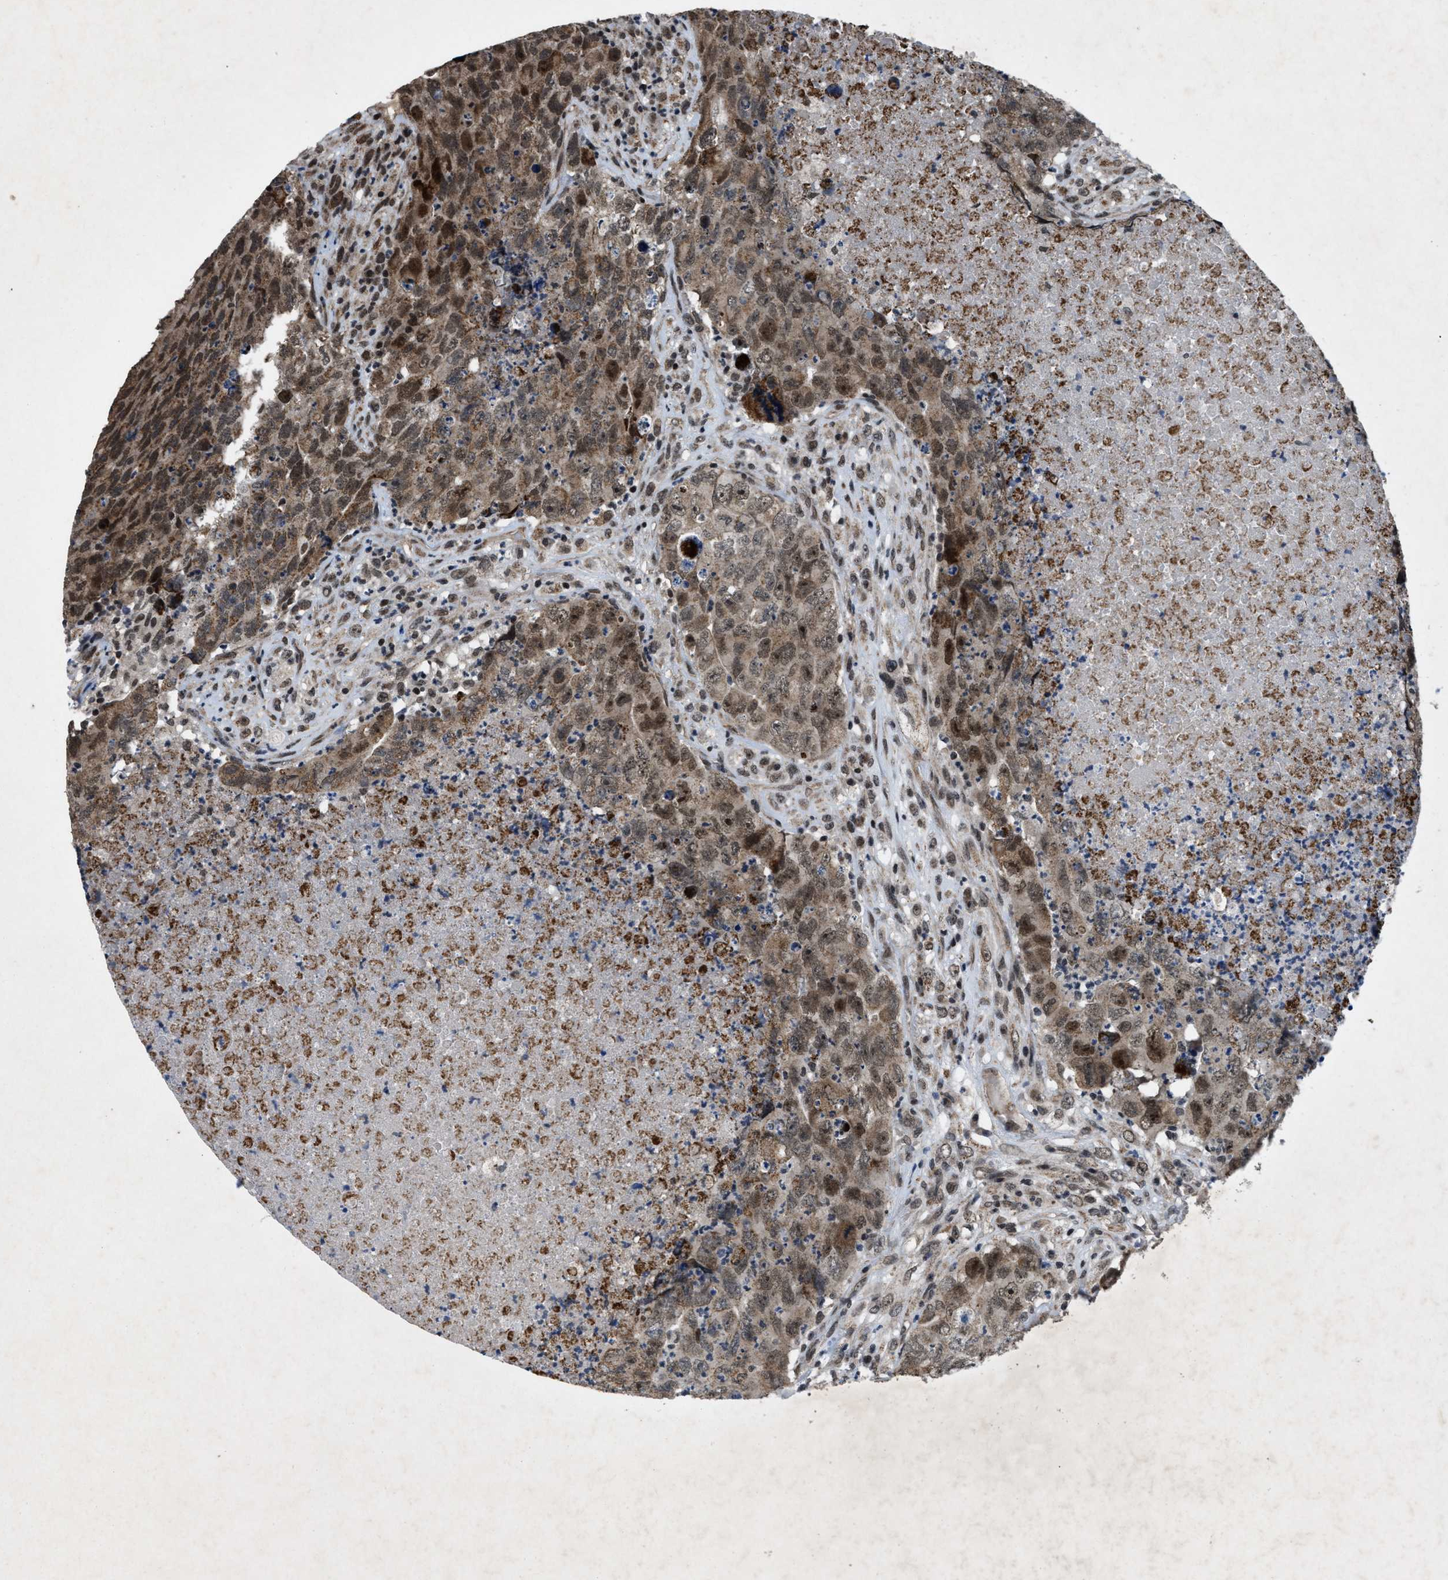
{"staining": {"intensity": "strong", "quantity": "25%-75%", "location": "nuclear"}, "tissue": "testis cancer", "cell_type": "Tumor cells", "image_type": "cancer", "snomed": [{"axis": "morphology", "description": "Carcinoma, Embryonal, NOS"}, {"axis": "topography", "description": "Testis"}], "caption": "Immunohistochemical staining of testis embryonal carcinoma exhibits strong nuclear protein expression in about 25%-75% of tumor cells.", "gene": "ZNHIT1", "patient": {"sex": "male", "age": 32}}